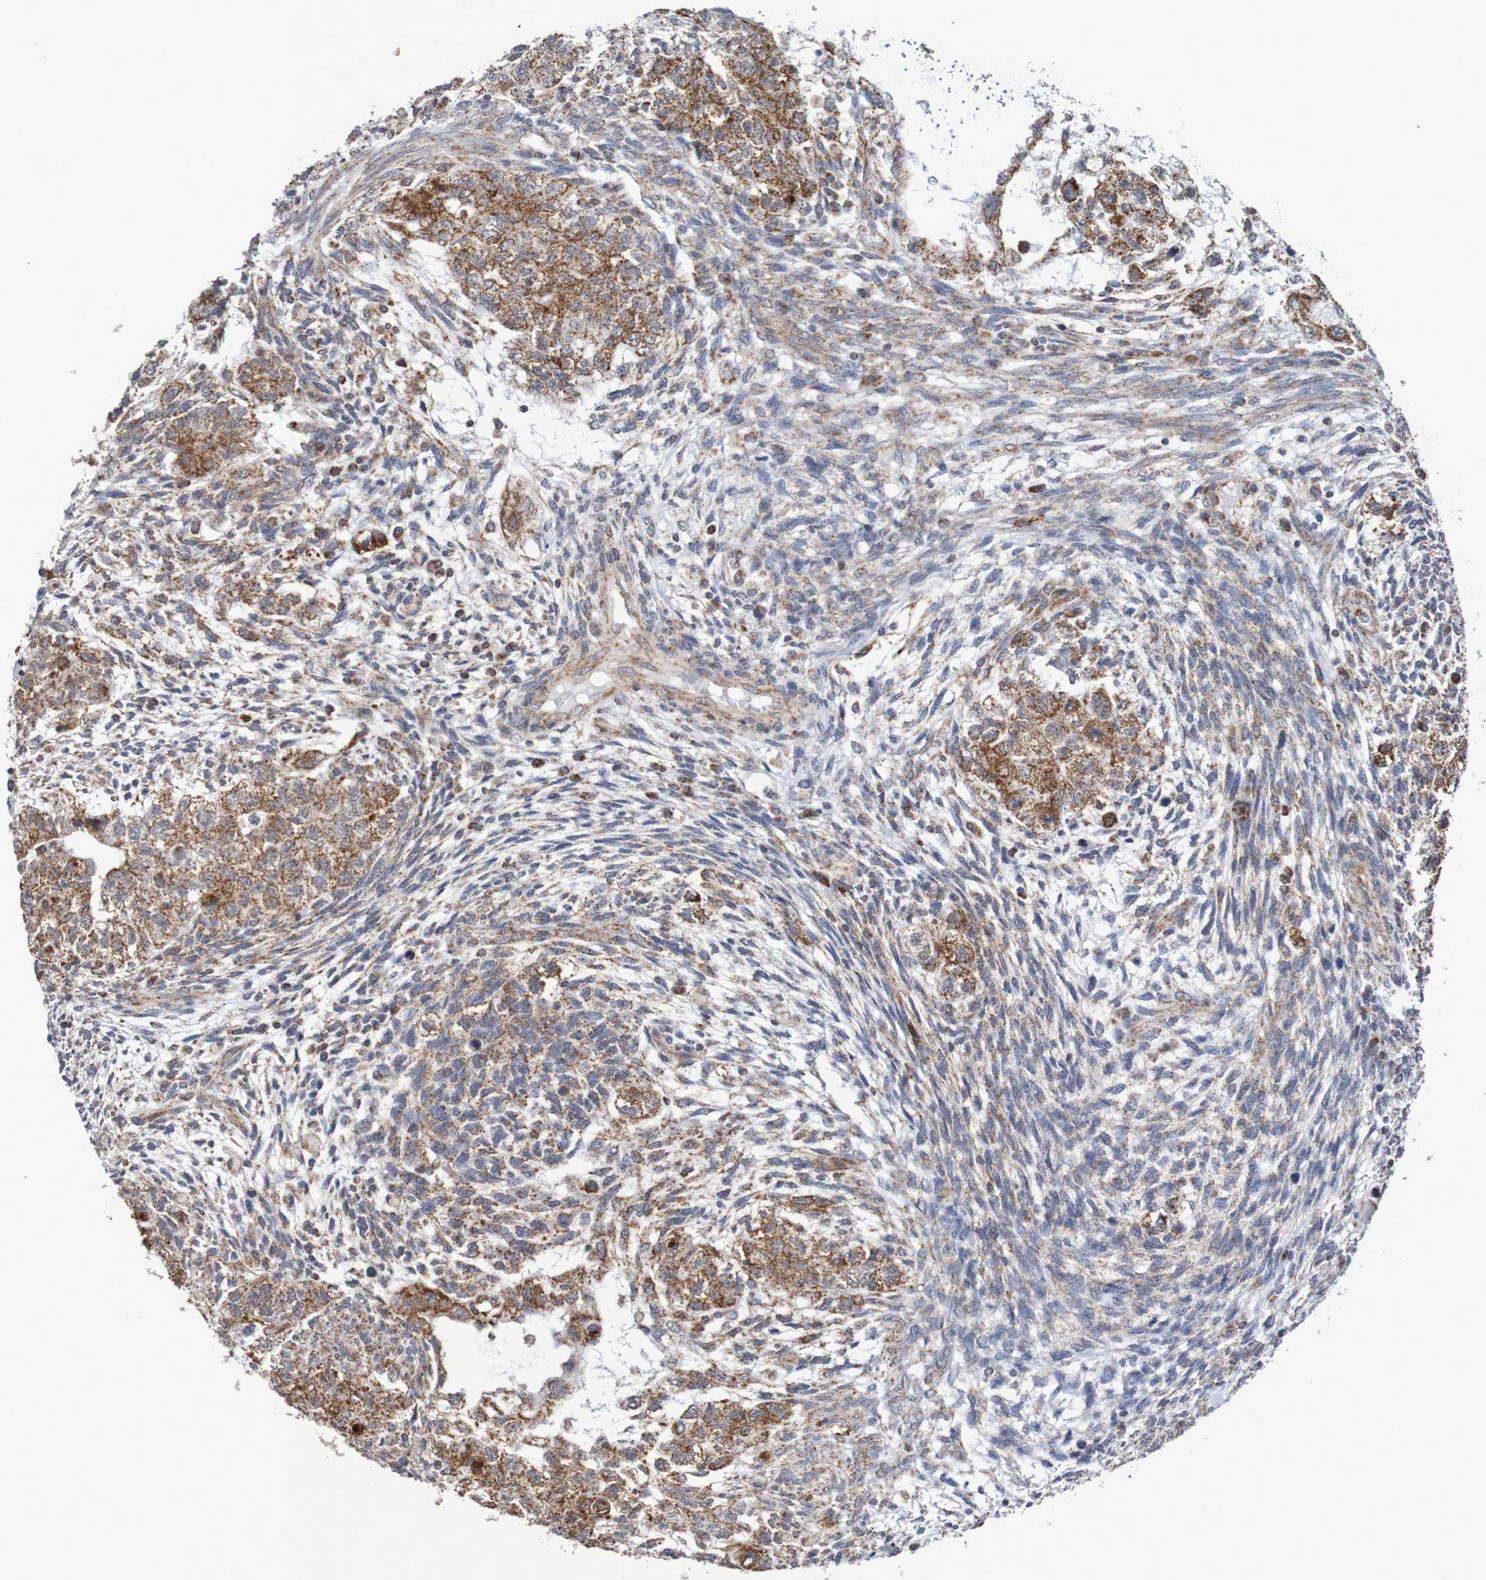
{"staining": {"intensity": "moderate", "quantity": "25%-75%", "location": "cytoplasmic/membranous"}, "tissue": "testis cancer", "cell_type": "Tumor cells", "image_type": "cancer", "snomed": [{"axis": "morphology", "description": "Normal tissue, NOS"}, {"axis": "morphology", "description": "Carcinoma, Embryonal, NOS"}, {"axis": "topography", "description": "Testis"}], "caption": "Human testis embryonal carcinoma stained for a protein (brown) demonstrates moderate cytoplasmic/membranous positive expression in about 25%-75% of tumor cells.", "gene": "DVL1", "patient": {"sex": "male", "age": 36}}